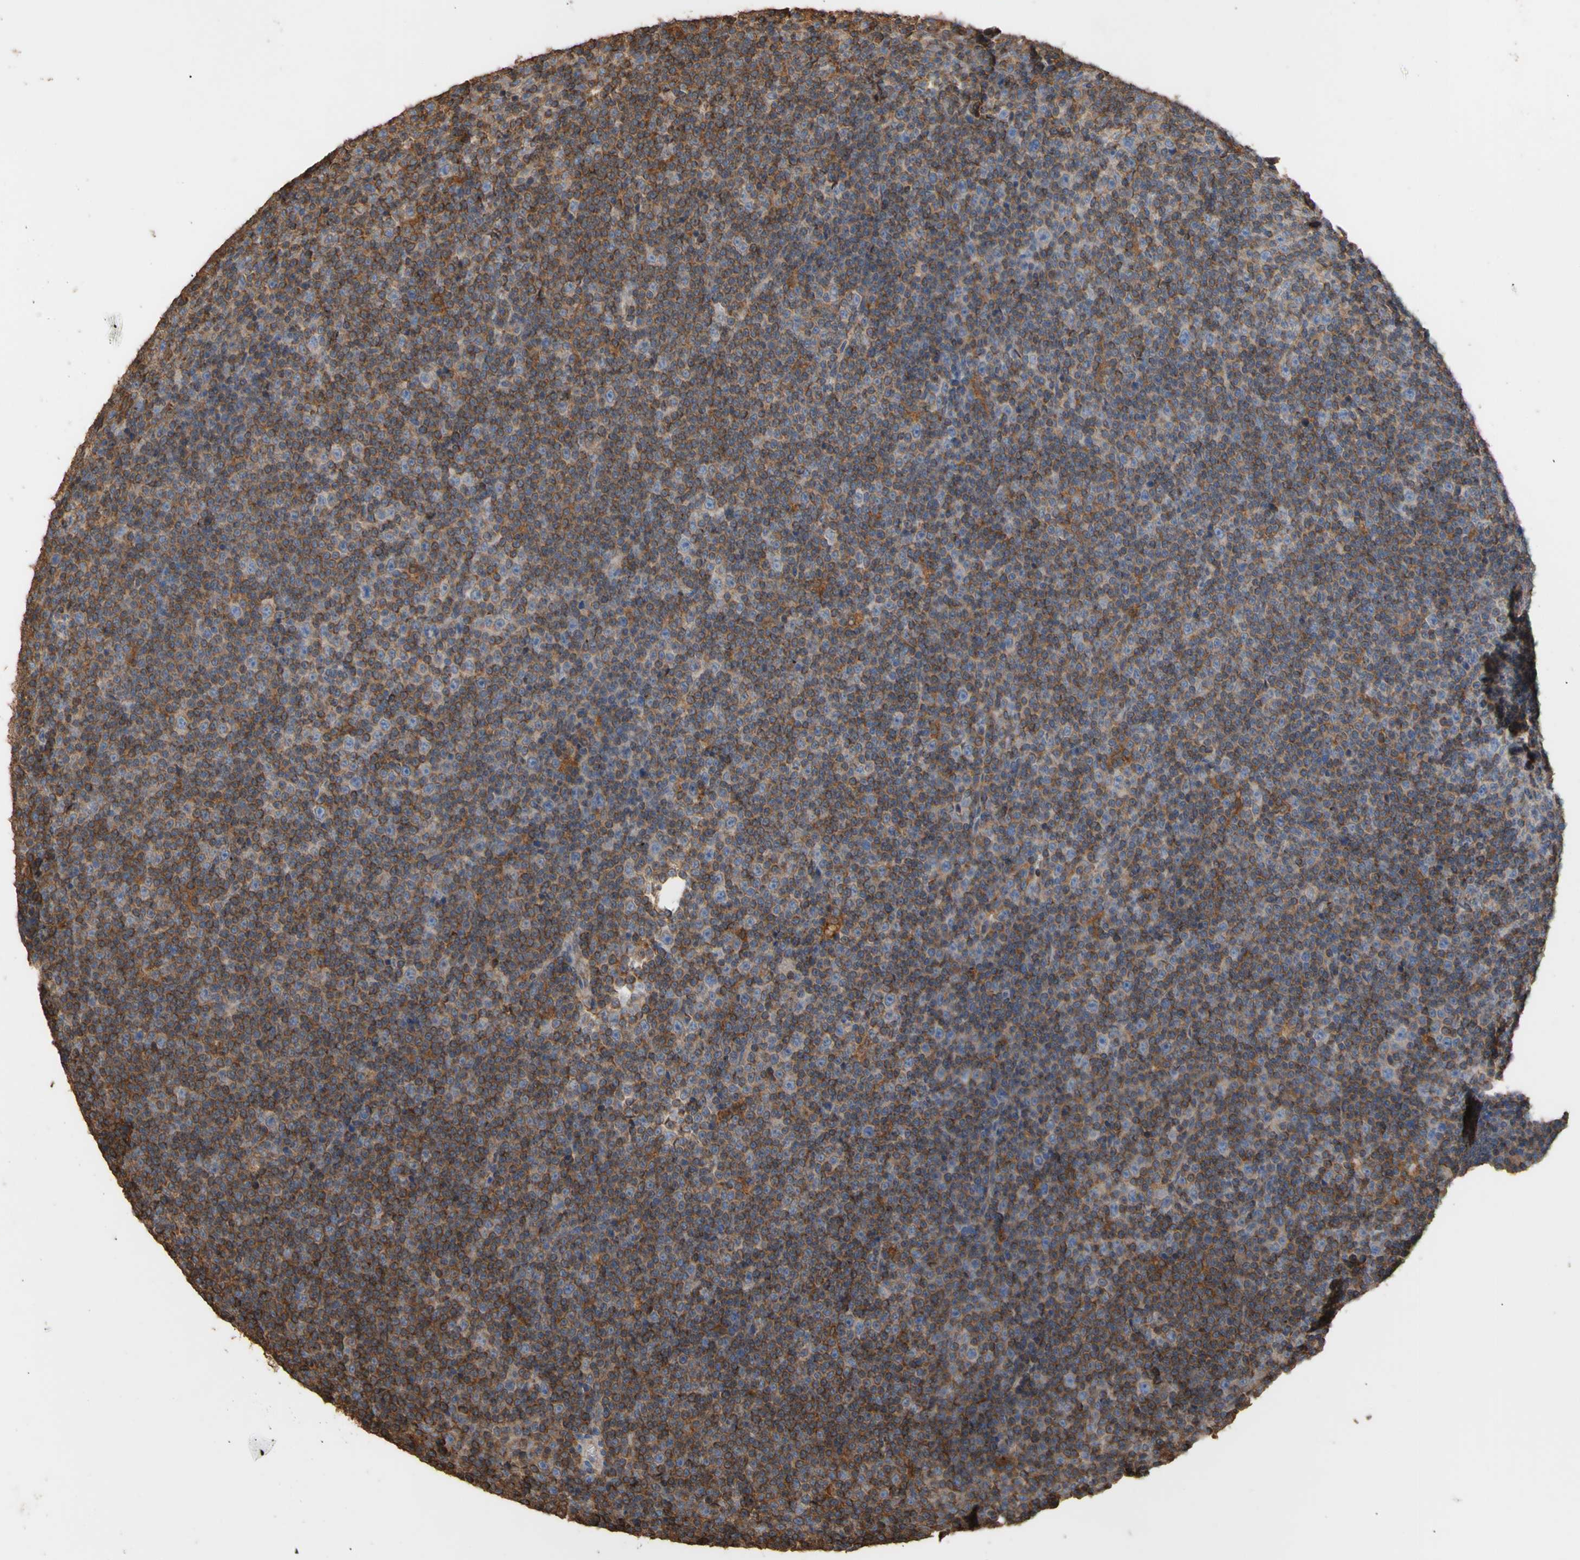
{"staining": {"intensity": "moderate", "quantity": ">75%", "location": "cytoplasmic/membranous"}, "tissue": "lymphoma", "cell_type": "Tumor cells", "image_type": "cancer", "snomed": [{"axis": "morphology", "description": "Malignant lymphoma, non-Hodgkin's type, Low grade"}, {"axis": "topography", "description": "Lymph node"}], "caption": "A brown stain highlights moderate cytoplasmic/membranous staining of a protein in malignant lymphoma, non-Hodgkin's type (low-grade) tumor cells. (DAB IHC, brown staining for protein, blue staining for nuclei).", "gene": "ALDH9A1", "patient": {"sex": "female", "age": 67}}